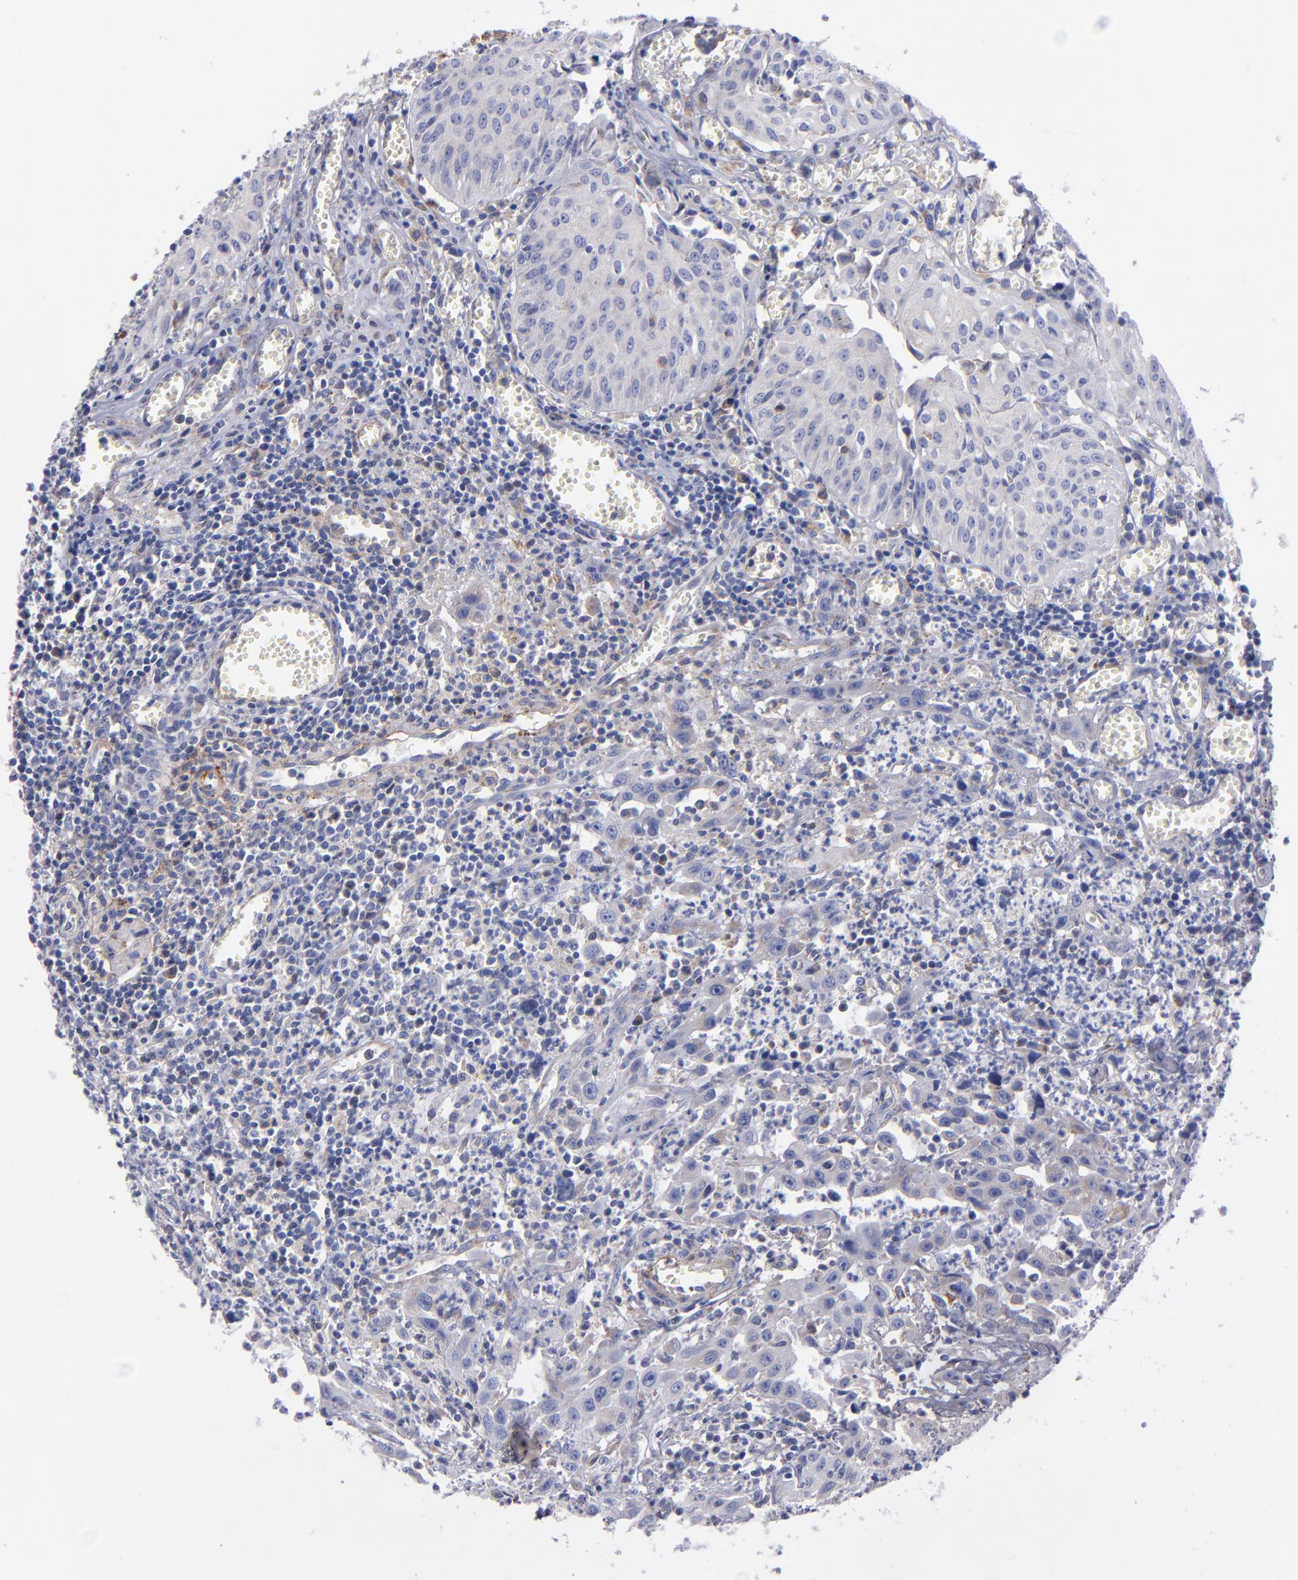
{"staining": {"intensity": "weak", "quantity": "25%-75%", "location": "cytoplasmic/membranous"}, "tissue": "urothelial cancer", "cell_type": "Tumor cells", "image_type": "cancer", "snomed": [{"axis": "morphology", "description": "Urothelial carcinoma, High grade"}, {"axis": "topography", "description": "Urinary bladder"}], "caption": "DAB immunohistochemical staining of human urothelial carcinoma (high-grade) shows weak cytoplasmic/membranous protein expression in about 25%-75% of tumor cells. The protein is stained brown, and the nuclei are stained in blue (DAB IHC with brightfield microscopy, high magnification).", "gene": "MFGE8", "patient": {"sex": "male", "age": 66}}